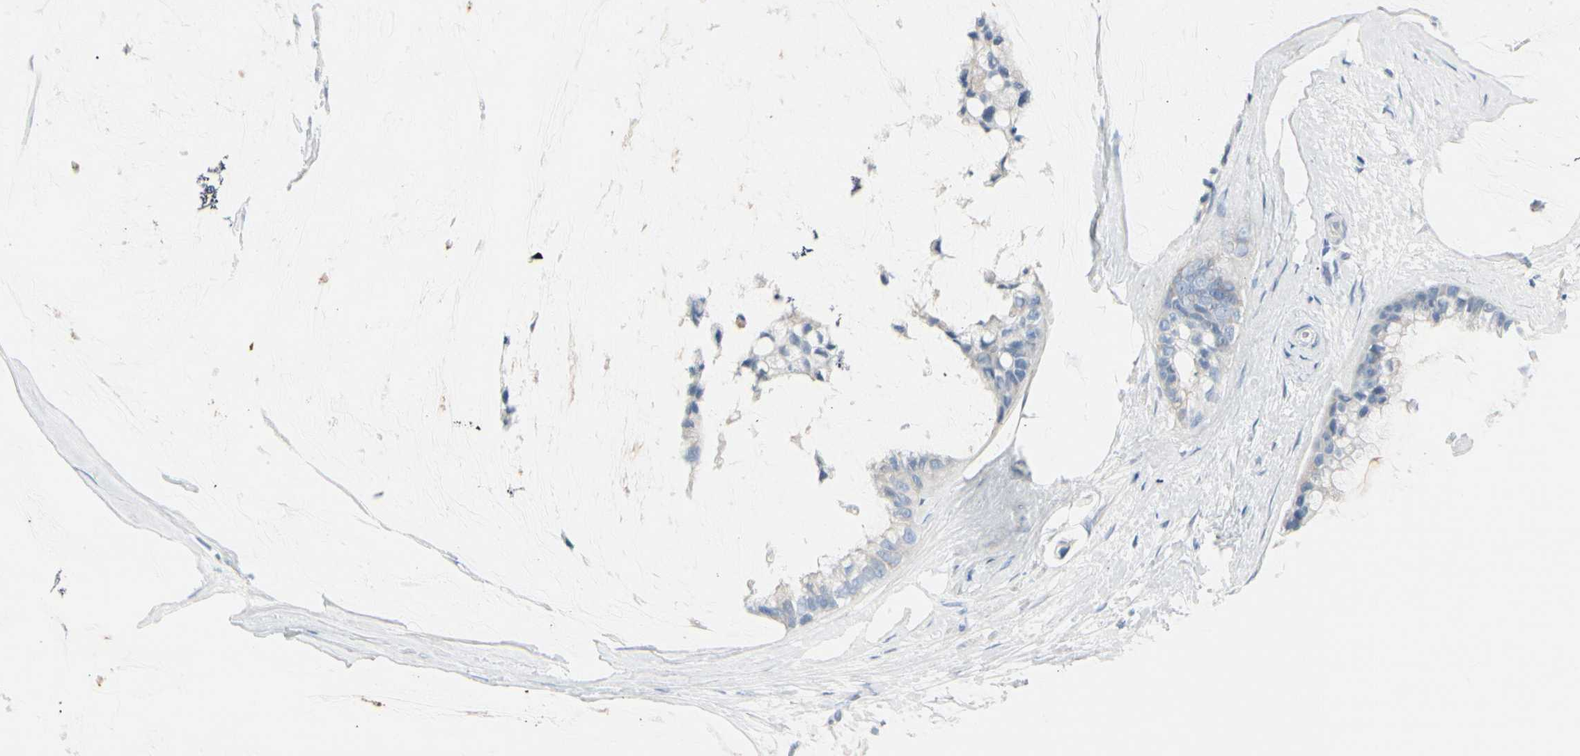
{"staining": {"intensity": "weak", "quantity": "<25%", "location": "cytoplasmic/membranous"}, "tissue": "ovarian cancer", "cell_type": "Tumor cells", "image_type": "cancer", "snomed": [{"axis": "morphology", "description": "Cystadenocarcinoma, mucinous, NOS"}, {"axis": "topography", "description": "Ovary"}], "caption": "The image exhibits no significant positivity in tumor cells of ovarian mucinous cystadenocarcinoma.", "gene": "CDHR5", "patient": {"sex": "female", "age": 39}}